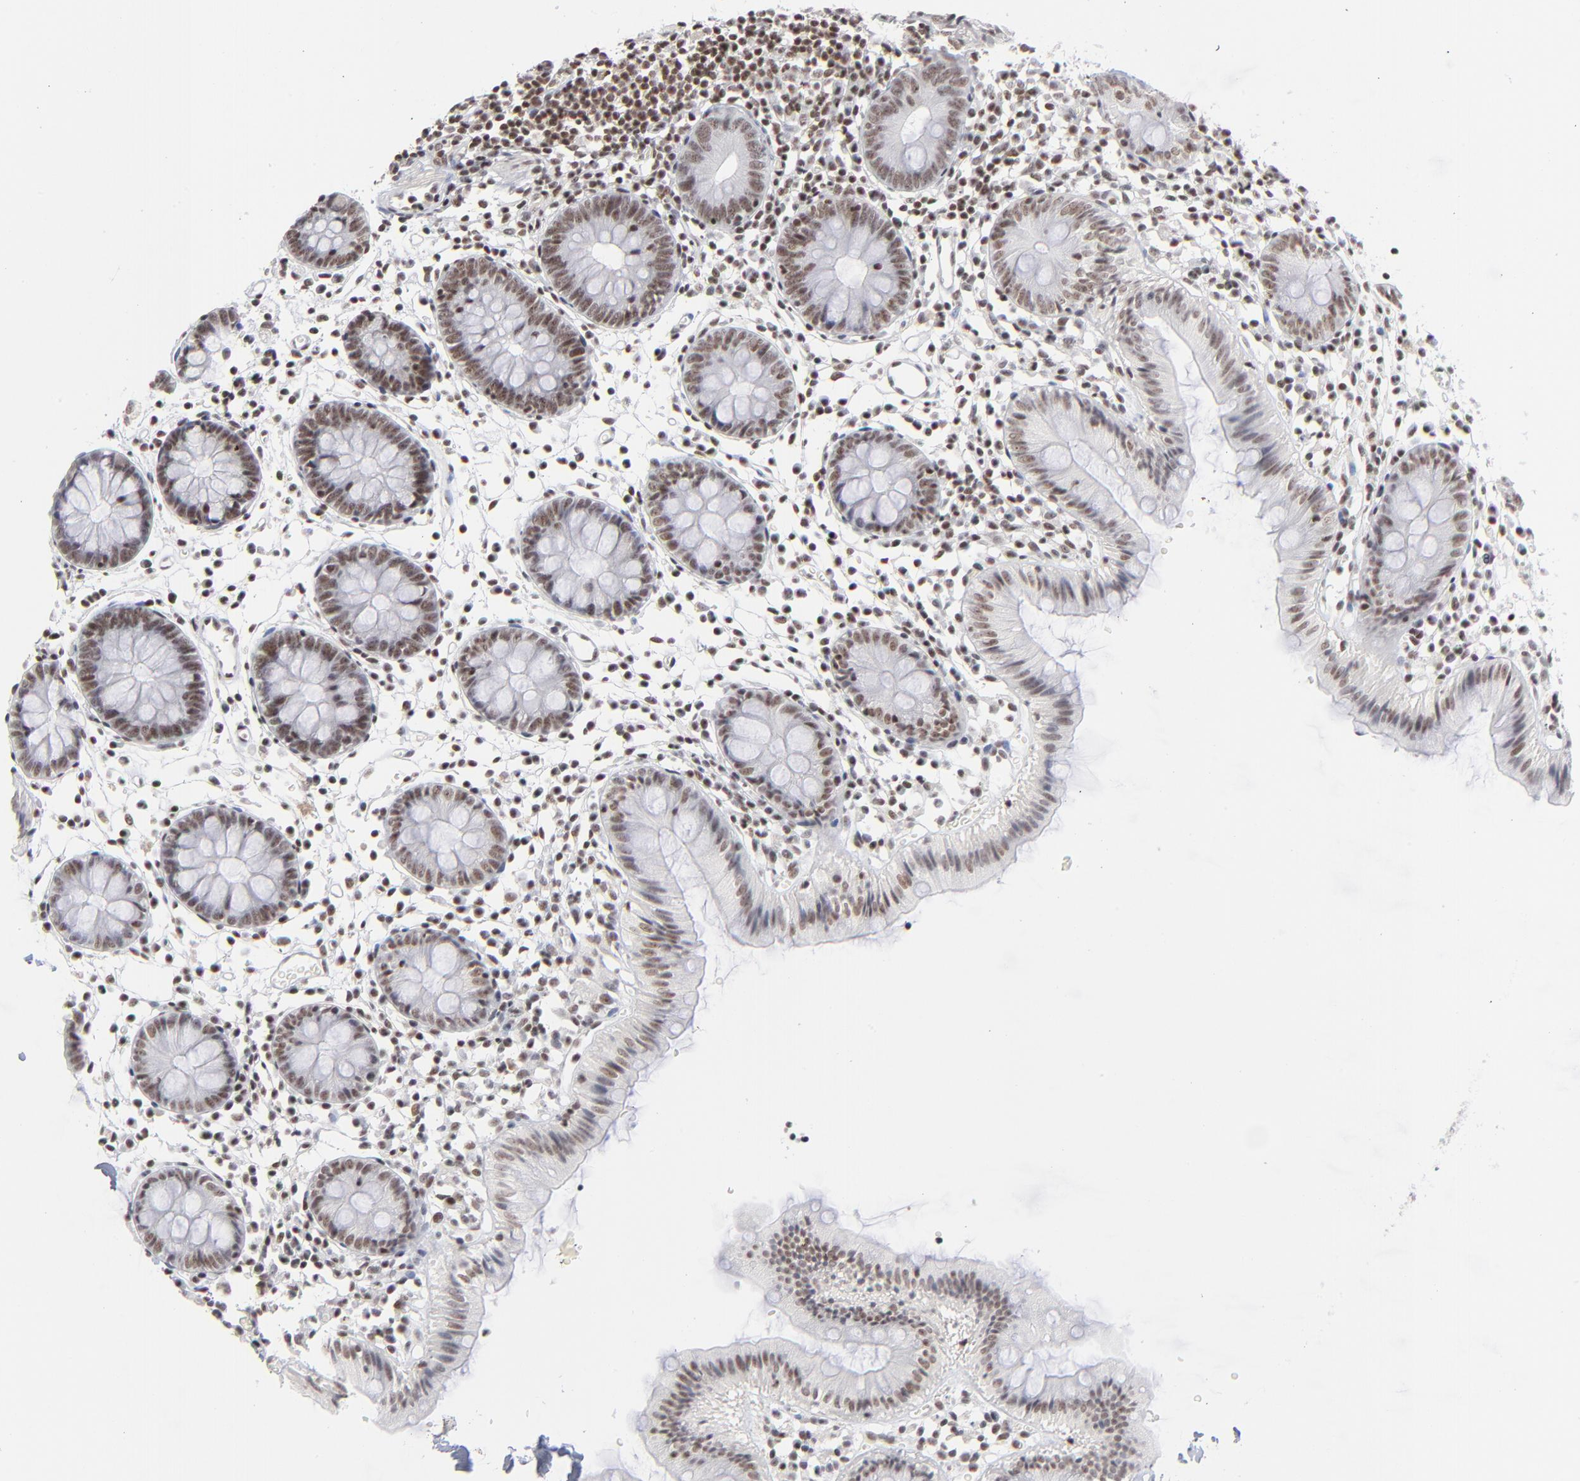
{"staining": {"intensity": "moderate", "quantity": "25%-75%", "location": "nuclear"}, "tissue": "colon", "cell_type": "Endothelial cells", "image_type": "normal", "snomed": [{"axis": "morphology", "description": "Normal tissue, NOS"}, {"axis": "topography", "description": "Colon"}], "caption": "Human colon stained for a protein (brown) displays moderate nuclear positive positivity in approximately 25%-75% of endothelial cells.", "gene": "ZNF143", "patient": {"sex": "male", "age": 14}}